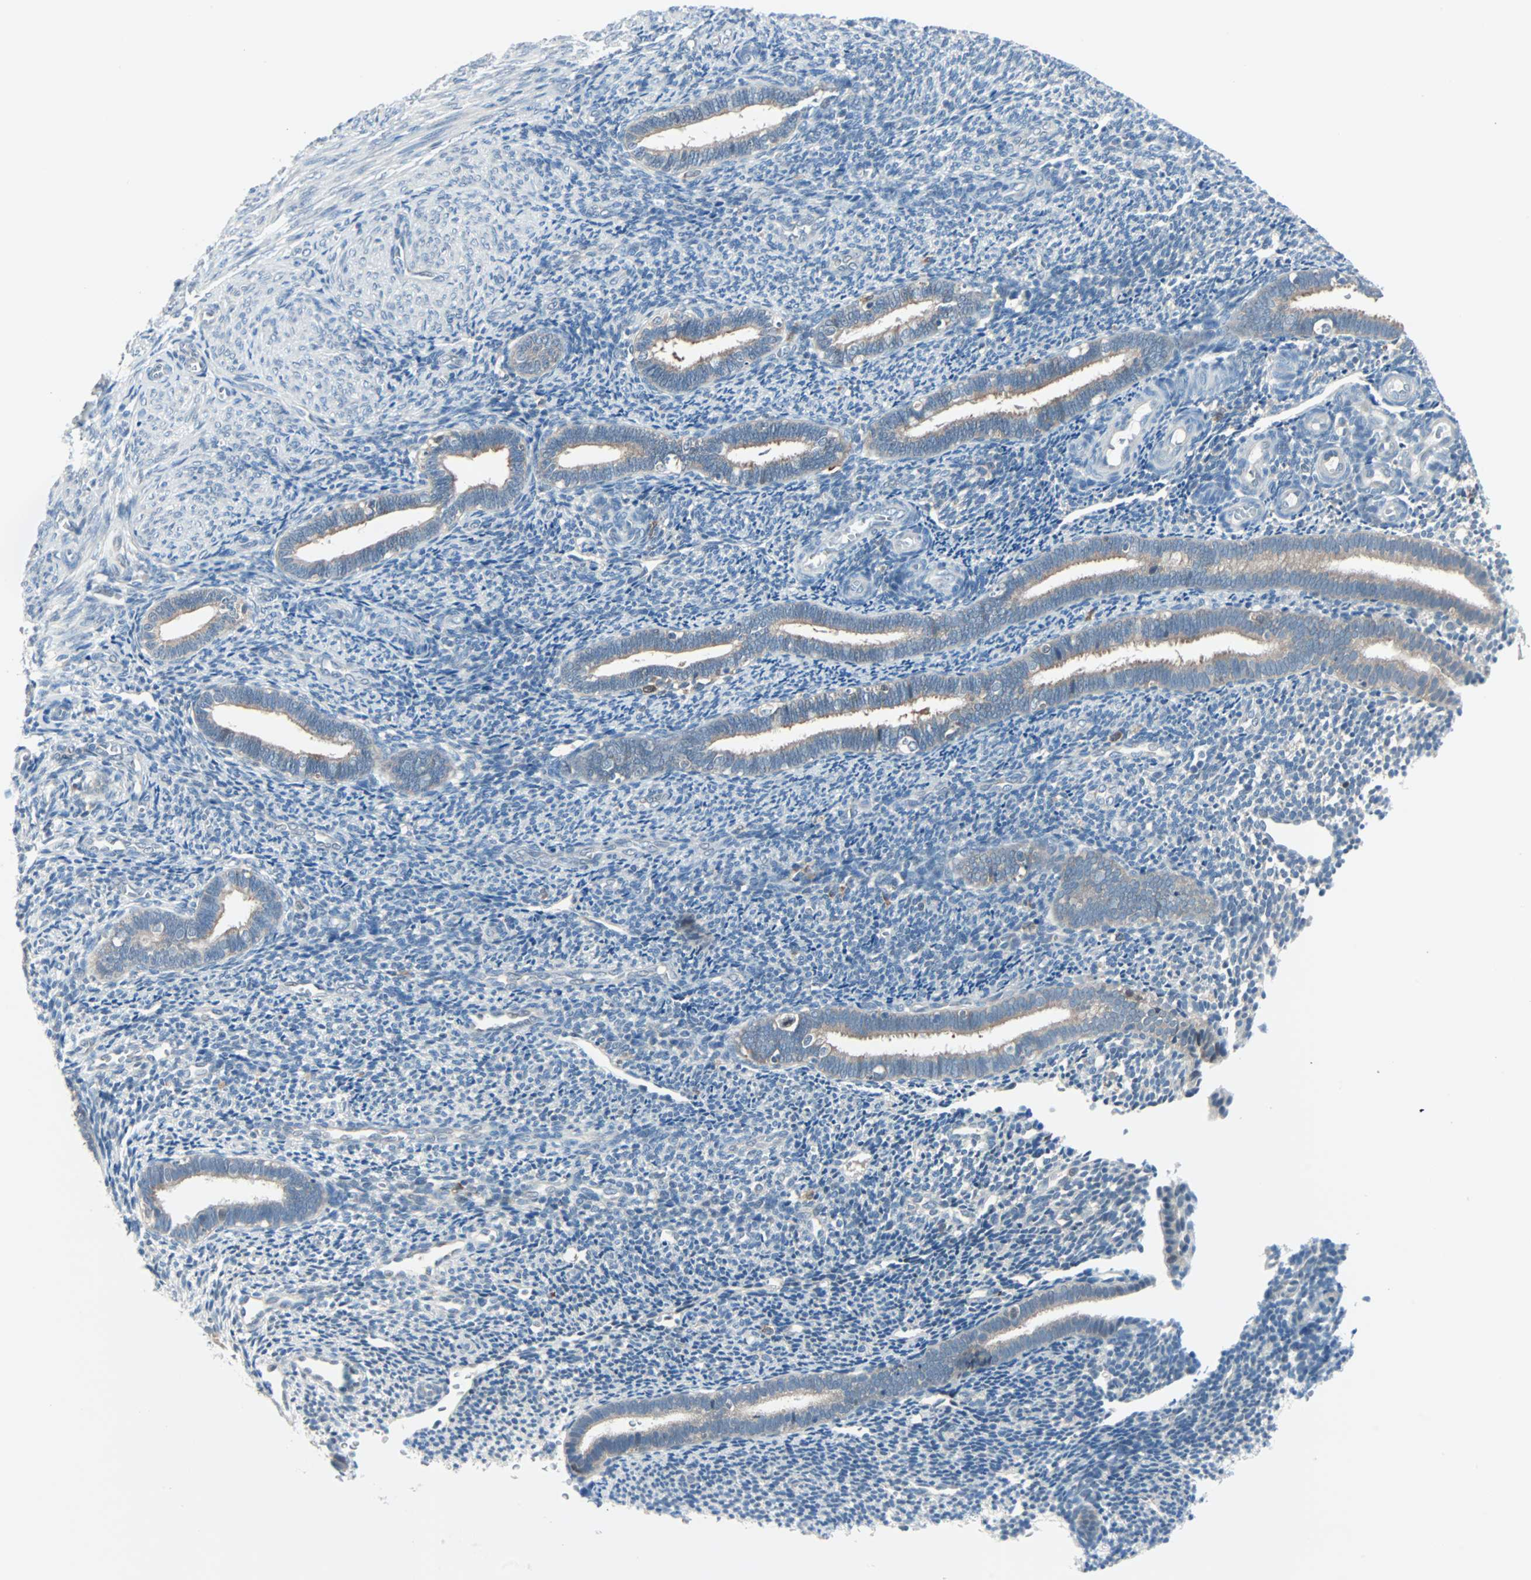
{"staining": {"intensity": "negative", "quantity": "none", "location": "none"}, "tissue": "endometrium", "cell_type": "Cells in endometrial stroma", "image_type": "normal", "snomed": [{"axis": "morphology", "description": "Normal tissue, NOS"}, {"axis": "topography", "description": "Endometrium"}], "caption": "IHC of normal human endometrium displays no staining in cells in endometrial stroma. (Stains: DAB (3,3'-diaminobenzidine) IHC with hematoxylin counter stain, Microscopy: brightfield microscopy at high magnification).", "gene": "SMIM8", "patient": {"sex": "female", "age": 27}}